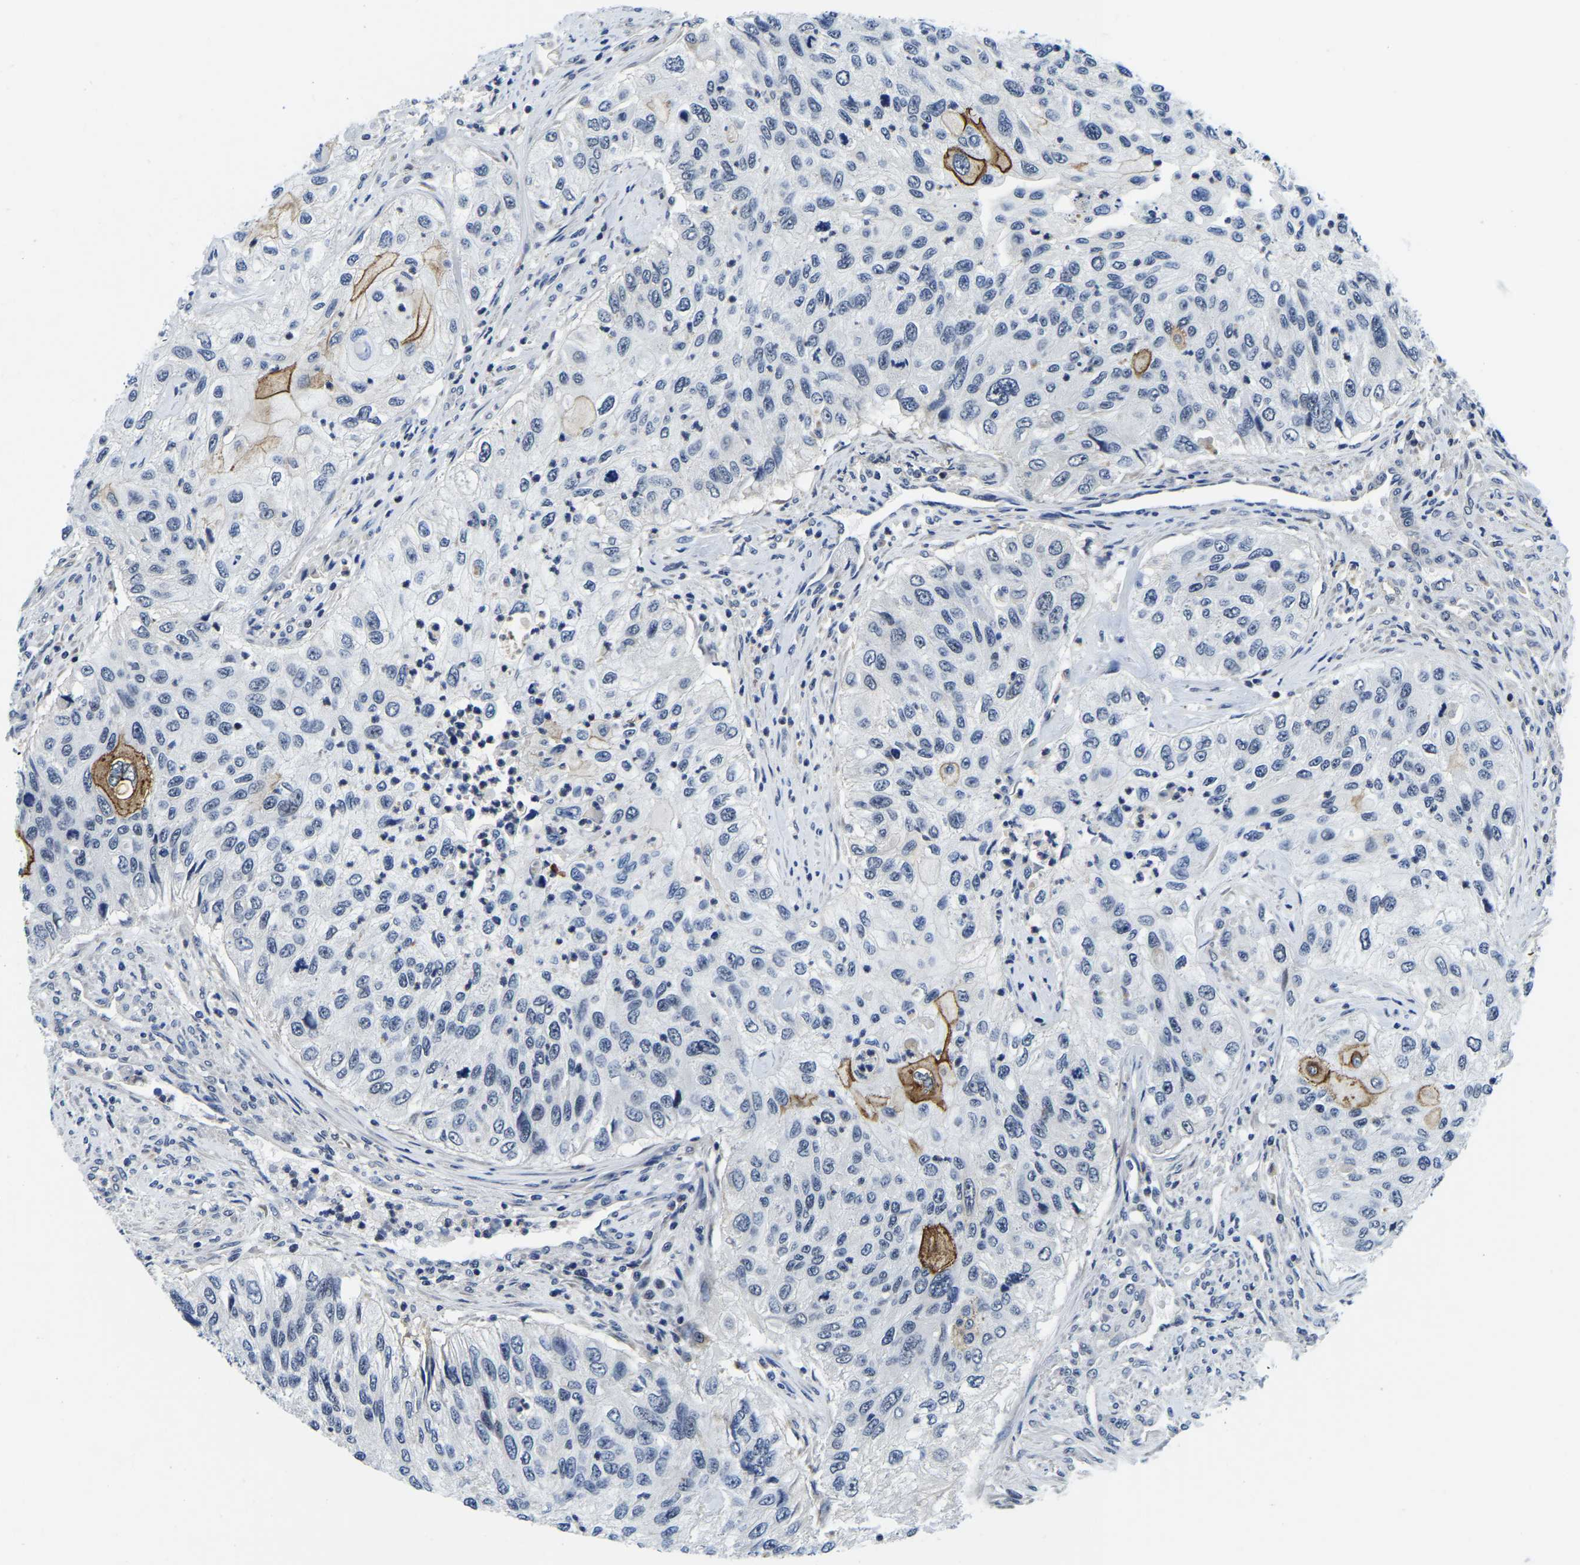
{"staining": {"intensity": "moderate", "quantity": "<25%", "location": "cytoplasmic/membranous"}, "tissue": "urothelial cancer", "cell_type": "Tumor cells", "image_type": "cancer", "snomed": [{"axis": "morphology", "description": "Urothelial carcinoma, High grade"}, {"axis": "topography", "description": "Urinary bladder"}], "caption": "Immunohistochemical staining of human urothelial cancer shows low levels of moderate cytoplasmic/membranous protein positivity in about <25% of tumor cells.", "gene": "POLDIP3", "patient": {"sex": "female", "age": 60}}